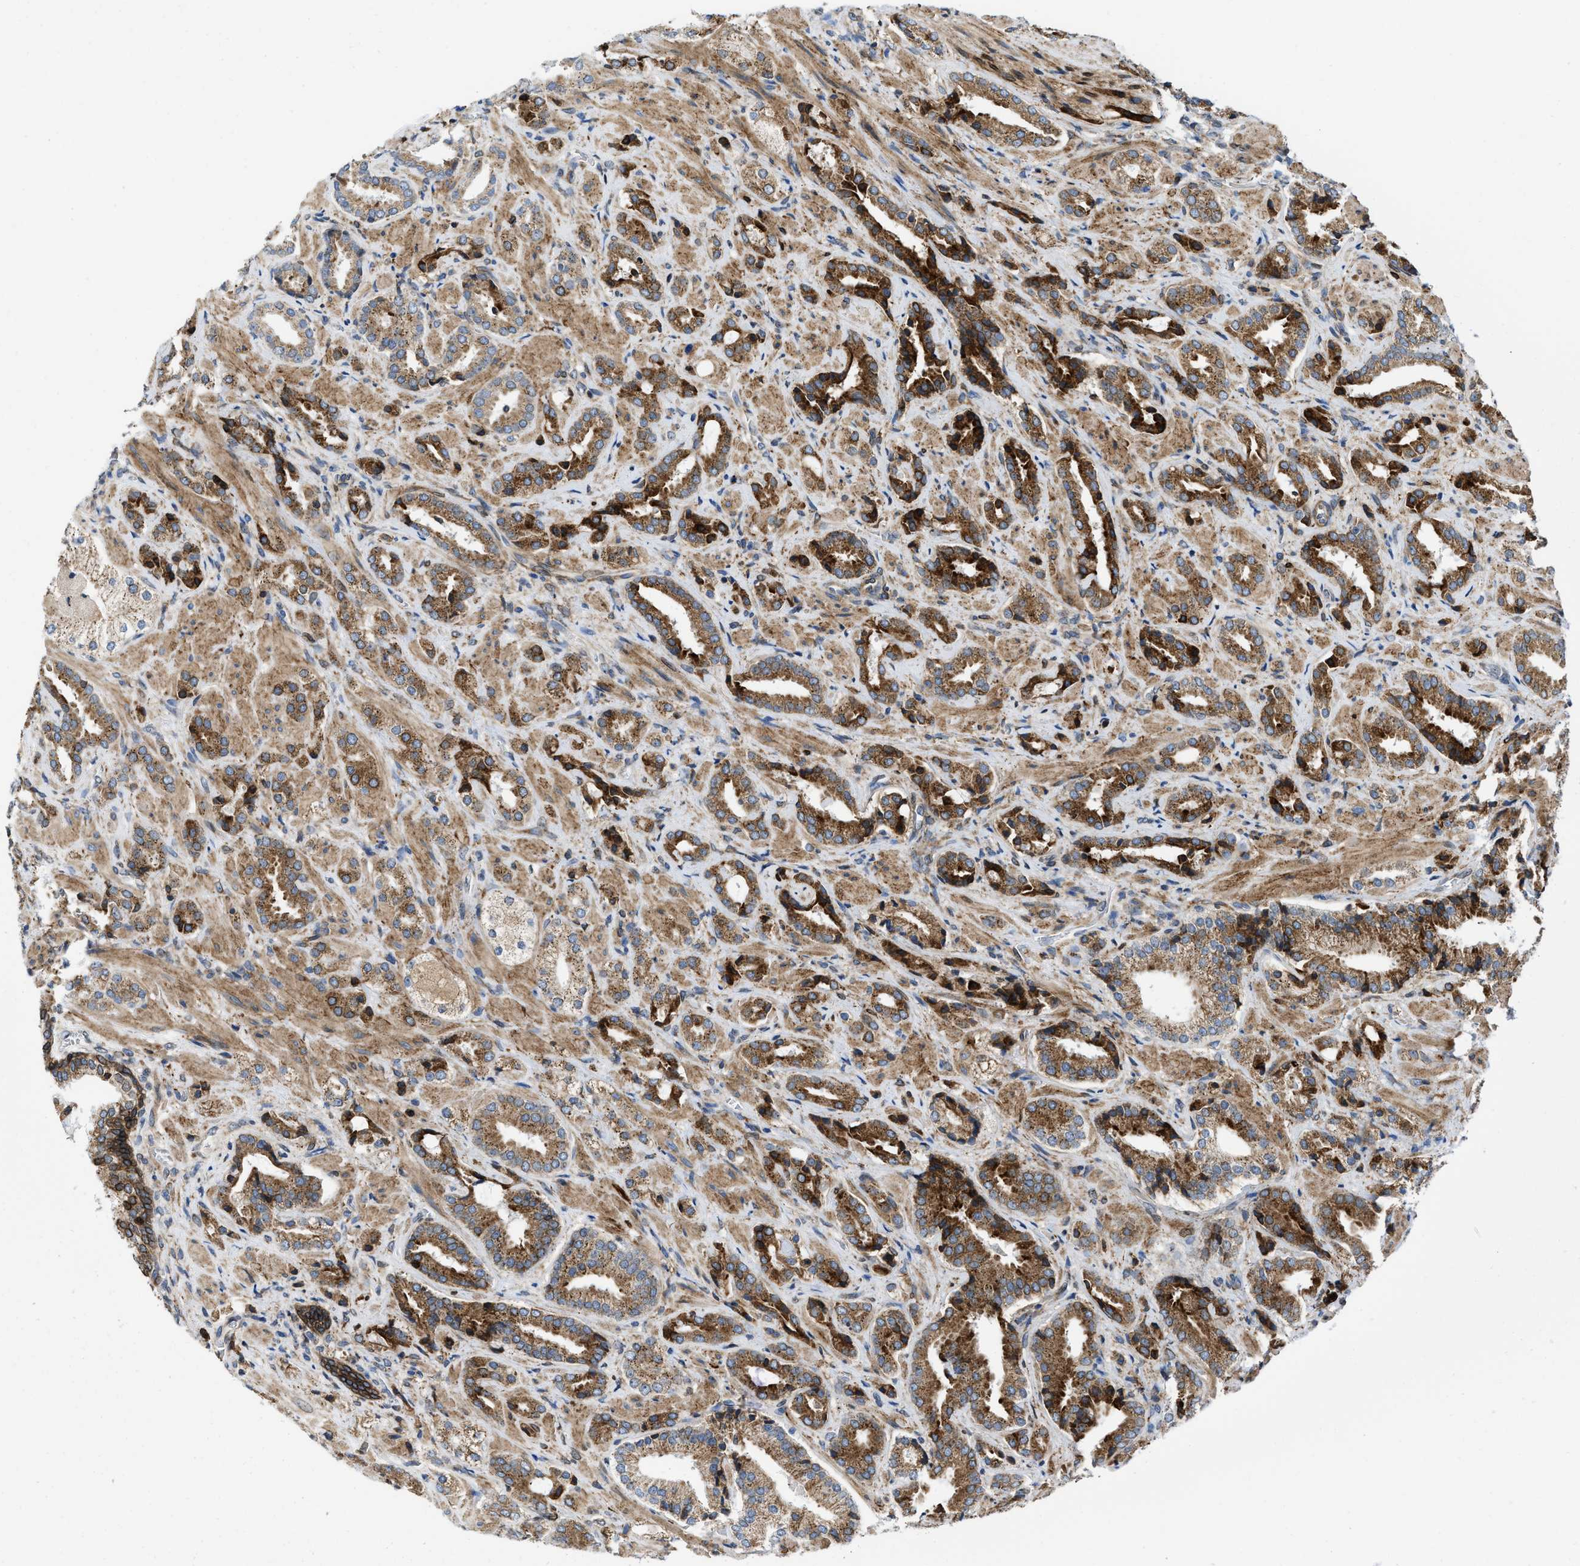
{"staining": {"intensity": "moderate", "quantity": ">75%", "location": "cytoplasmic/membranous"}, "tissue": "prostate cancer", "cell_type": "Tumor cells", "image_type": "cancer", "snomed": [{"axis": "morphology", "description": "Adenocarcinoma, High grade"}, {"axis": "topography", "description": "Prostate"}], "caption": "IHC micrograph of prostate cancer (high-grade adenocarcinoma) stained for a protein (brown), which demonstrates medium levels of moderate cytoplasmic/membranous positivity in about >75% of tumor cells.", "gene": "ERLIN2", "patient": {"sex": "male", "age": 64}}